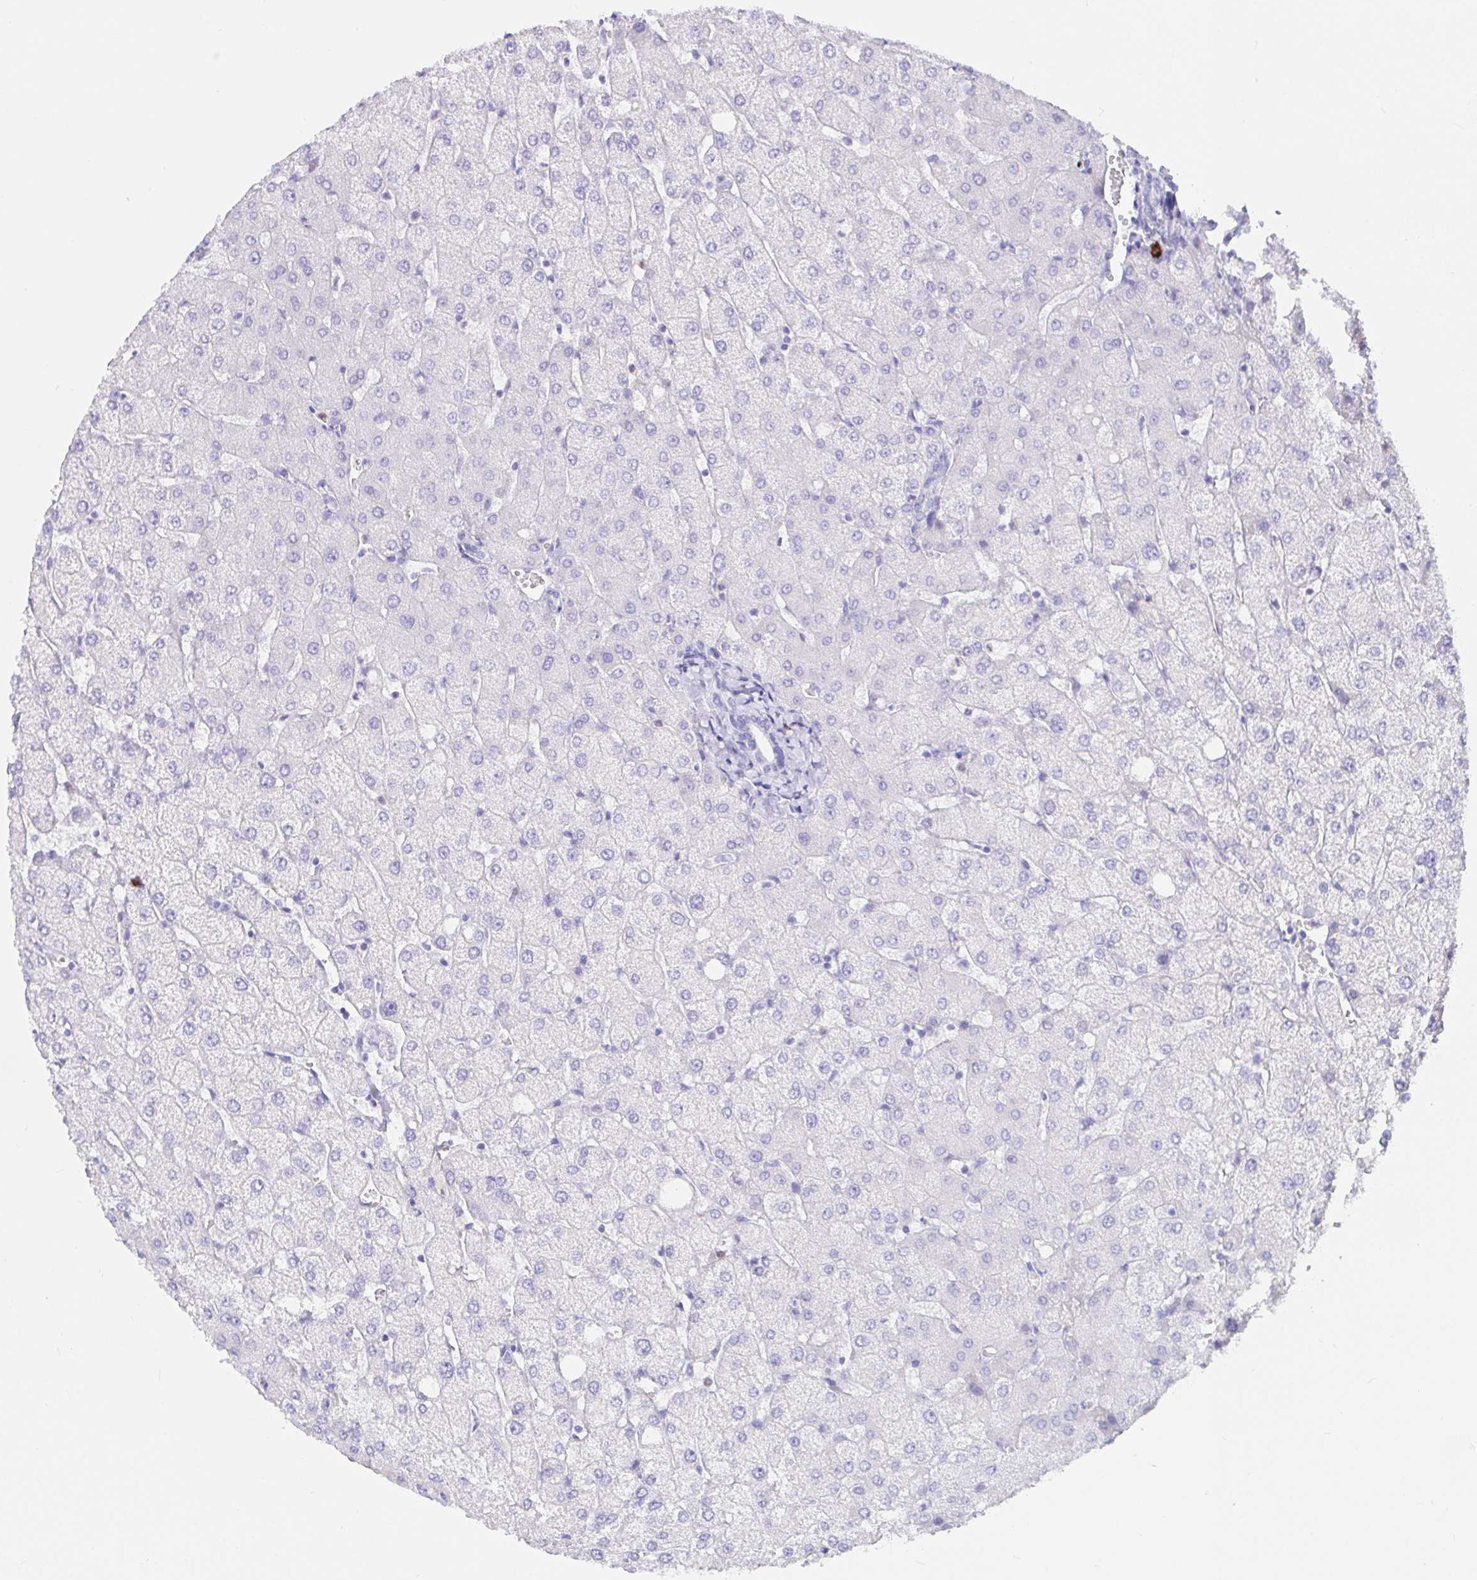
{"staining": {"intensity": "negative", "quantity": "none", "location": "none"}, "tissue": "liver", "cell_type": "Cholangiocytes", "image_type": "normal", "snomed": [{"axis": "morphology", "description": "Normal tissue, NOS"}, {"axis": "topography", "description": "Liver"}], "caption": "Cholangiocytes show no significant protein expression in benign liver.", "gene": "CCDC62", "patient": {"sex": "female", "age": 54}}